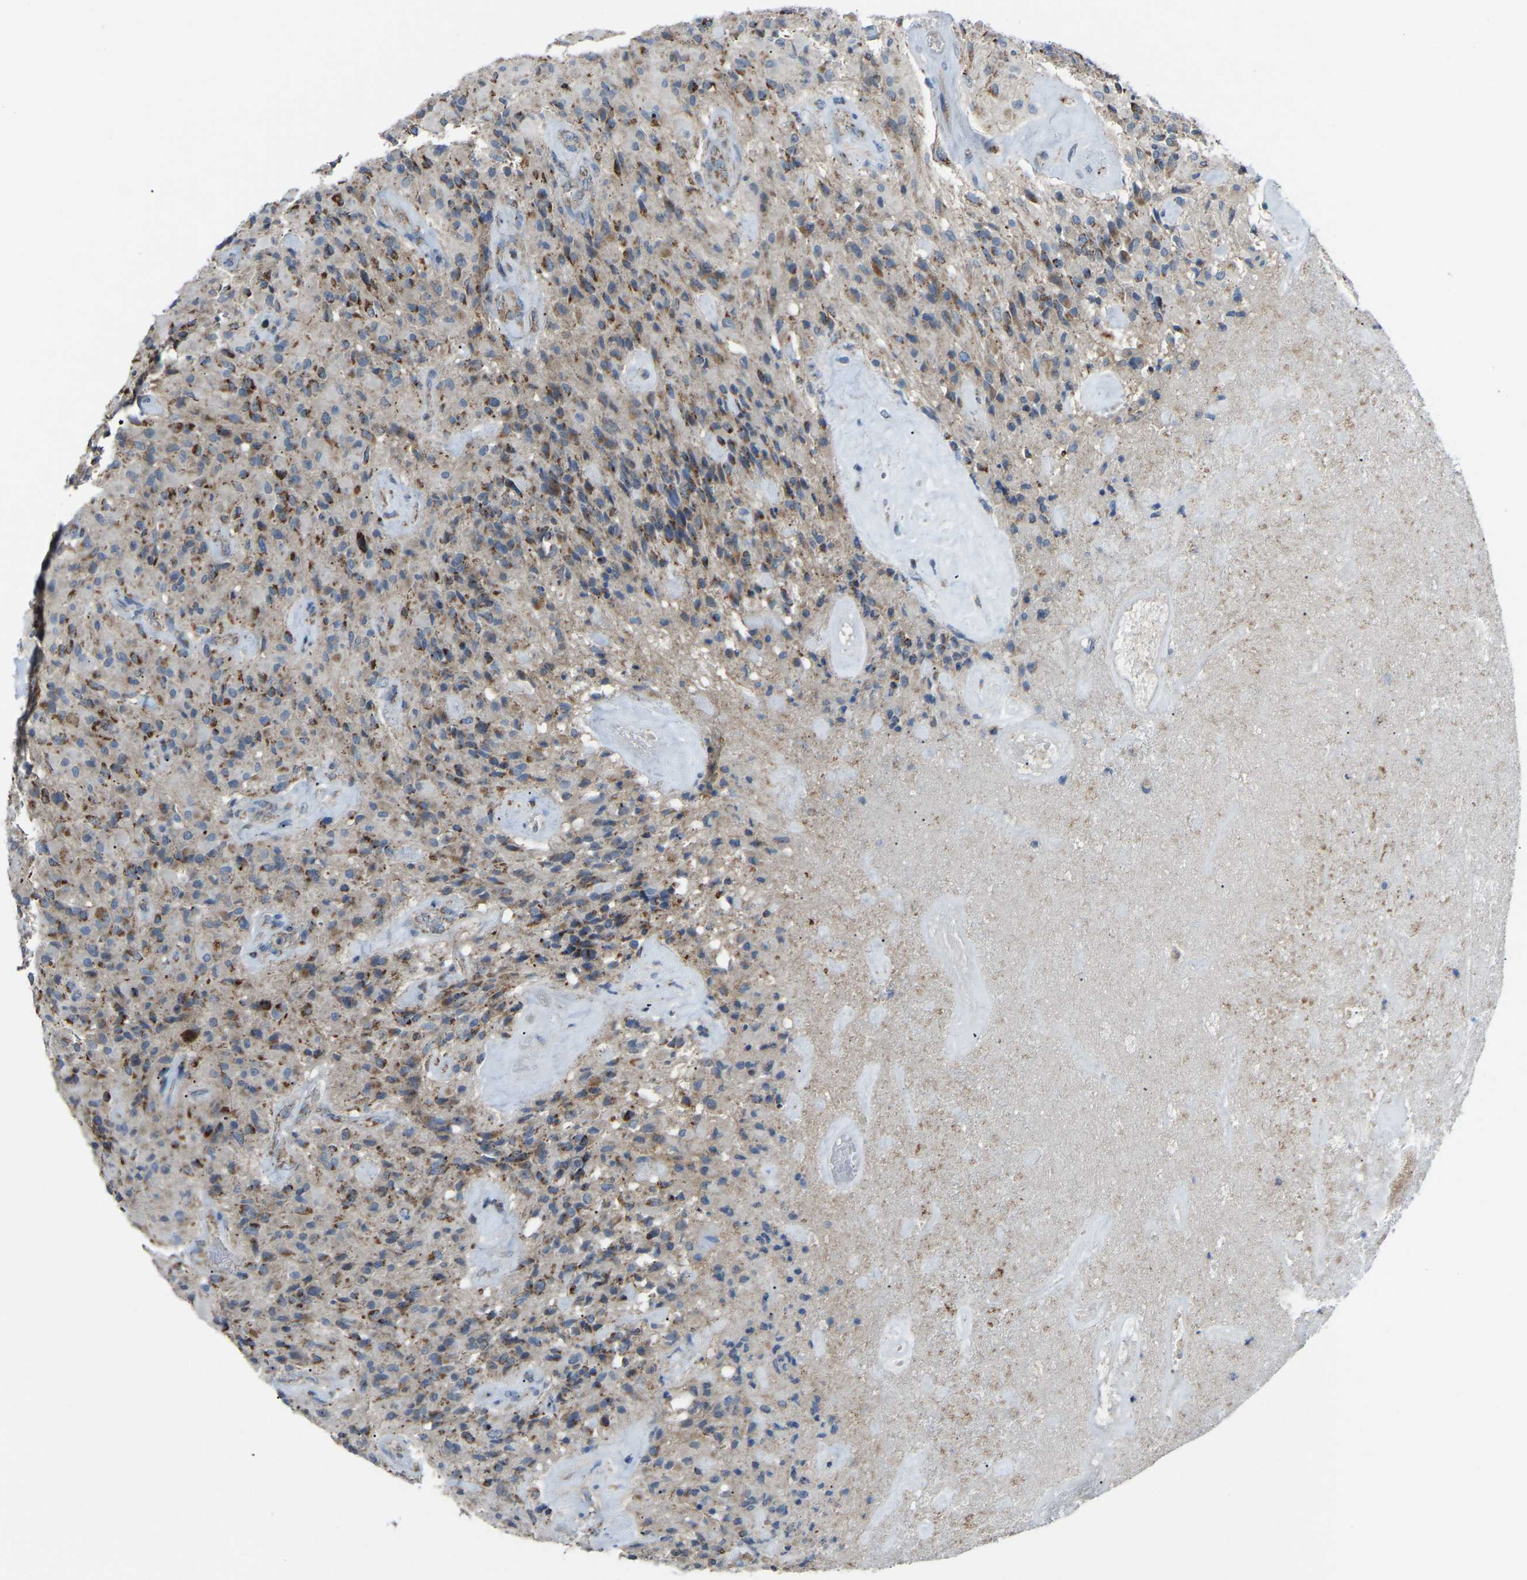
{"staining": {"intensity": "moderate", "quantity": ">75%", "location": "cytoplasmic/membranous"}, "tissue": "glioma", "cell_type": "Tumor cells", "image_type": "cancer", "snomed": [{"axis": "morphology", "description": "Glioma, malignant, High grade"}, {"axis": "topography", "description": "Brain"}], "caption": "Moderate cytoplasmic/membranous protein expression is appreciated in approximately >75% of tumor cells in malignant glioma (high-grade). Ihc stains the protein in brown and the nuclei are stained blue.", "gene": "CANT1", "patient": {"sex": "male", "age": 71}}